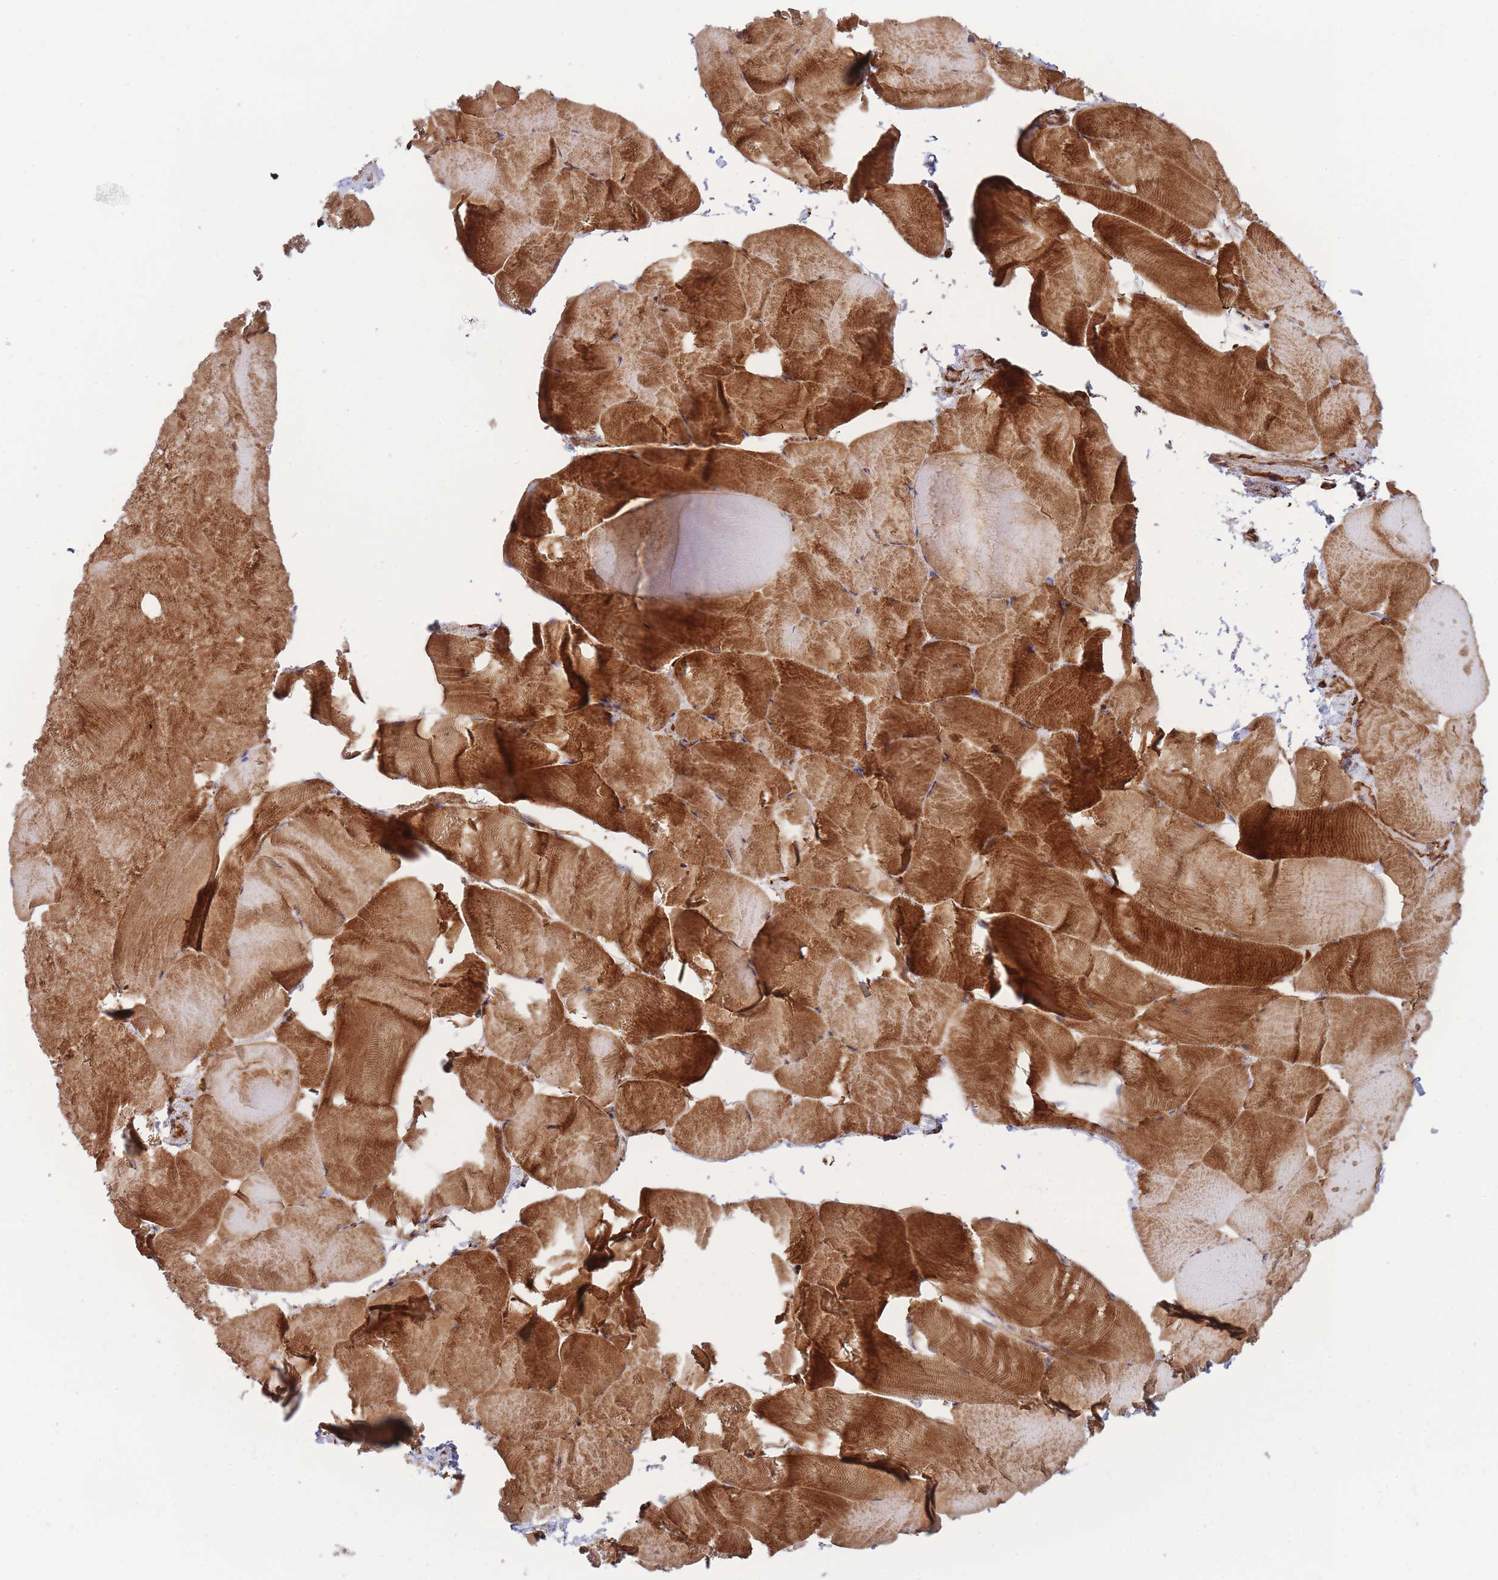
{"staining": {"intensity": "strong", "quantity": "25%-75%", "location": "cytoplasmic/membranous,nuclear"}, "tissue": "skeletal muscle", "cell_type": "Myocytes", "image_type": "normal", "snomed": [{"axis": "morphology", "description": "Normal tissue, NOS"}, {"axis": "topography", "description": "Skeletal muscle"}], "caption": "This histopathology image shows unremarkable skeletal muscle stained with immunohistochemistry to label a protein in brown. The cytoplasmic/membranous,nuclear of myocytes show strong positivity for the protein. Nuclei are counter-stained blue.", "gene": "BOD1L1", "patient": {"sex": "female", "age": 64}}